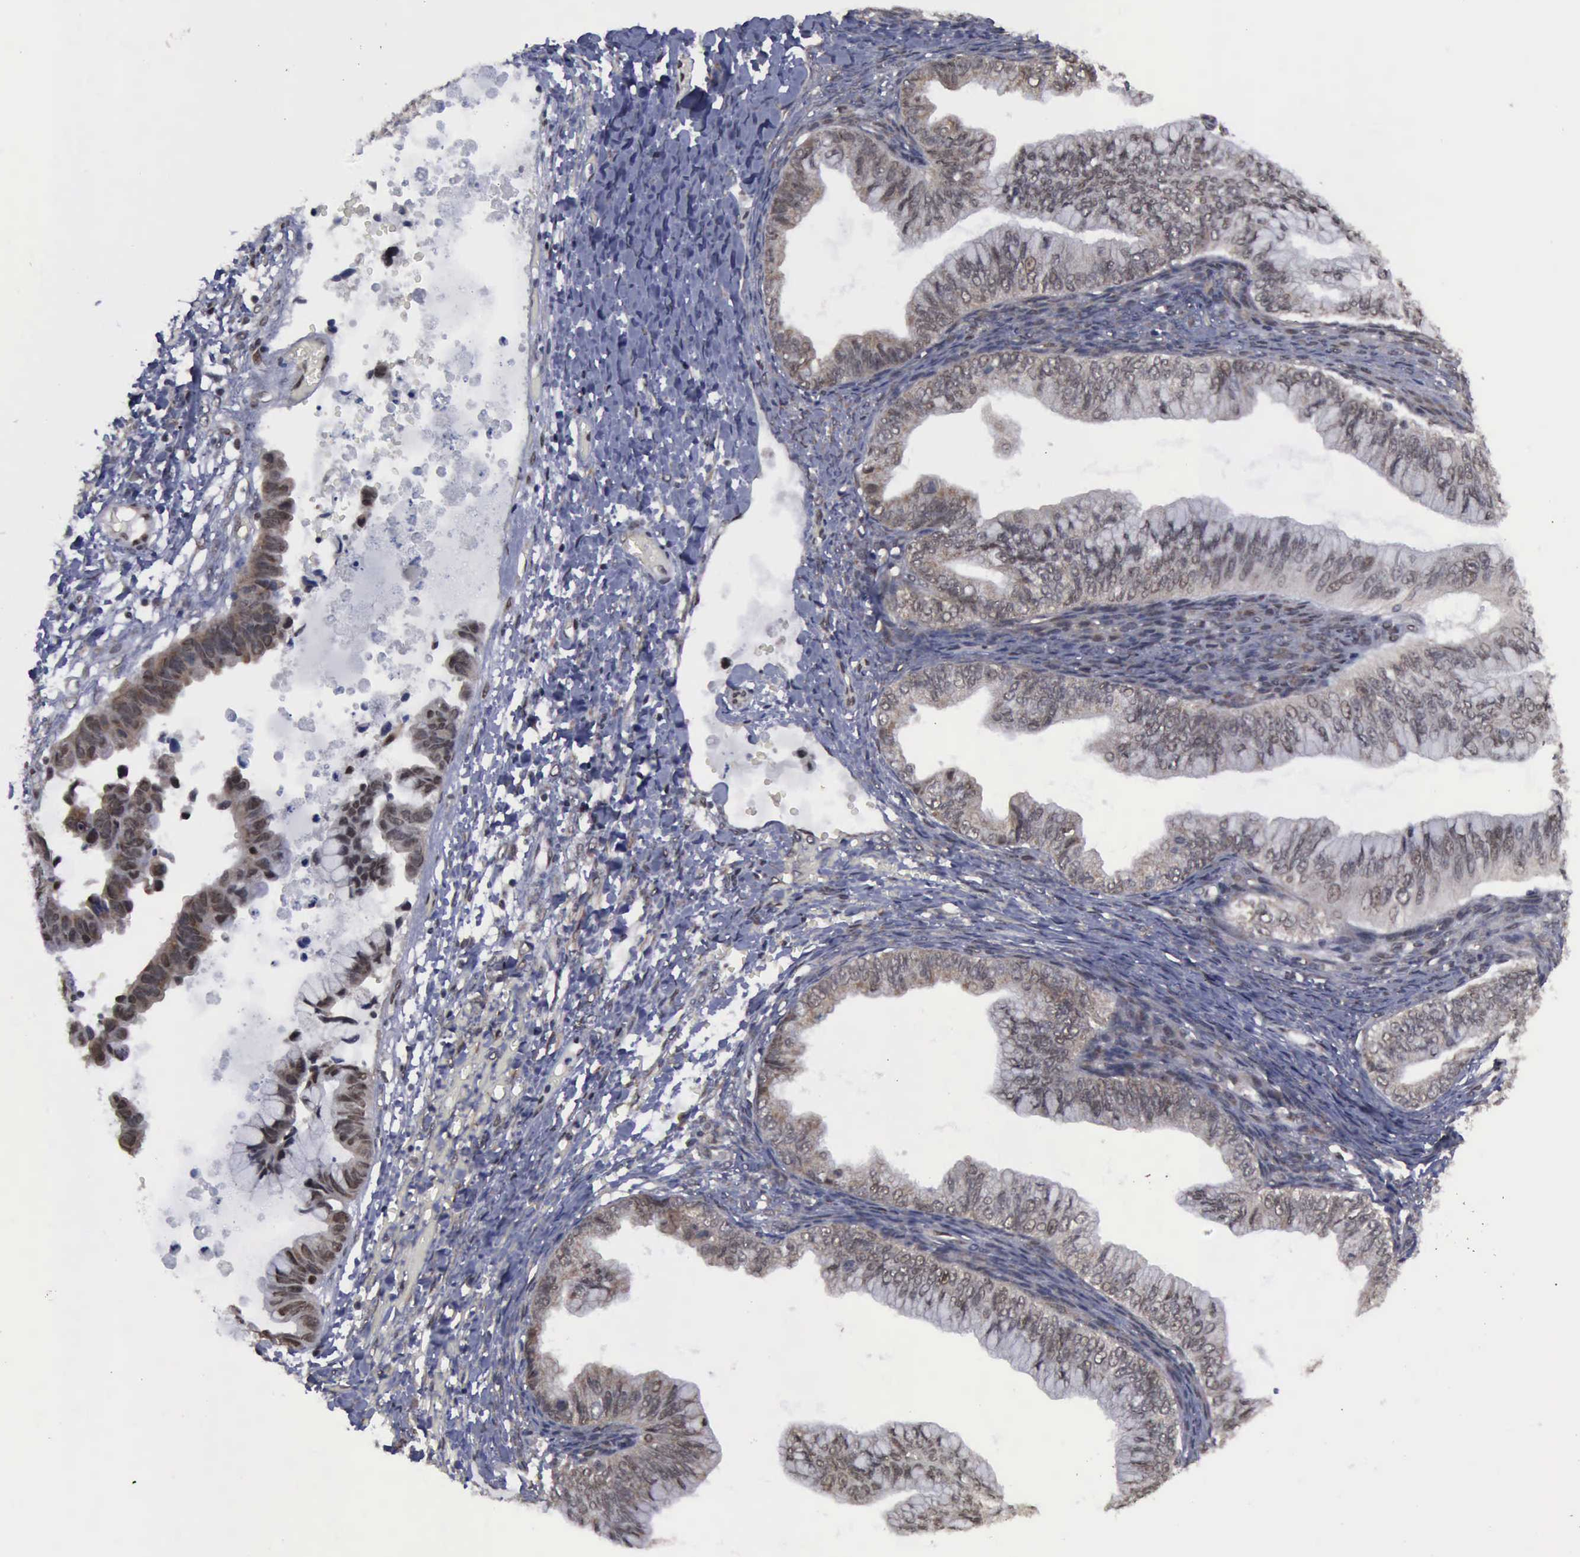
{"staining": {"intensity": "weak", "quantity": ">75%", "location": "cytoplasmic/membranous,nuclear"}, "tissue": "ovarian cancer", "cell_type": "Tumor cells", "image_type": "cancer", "snomed": [{"axis": "morphology", "description": "Cystadenocarcinoma, mucinous, NOS"}, {"axis": "topography", "description": "Ovary"}], "caption": "DAB (3,3'-diaminobenzidine) immunohistochemical staining of ovarian cancer (mucinous cystadenocarcinoma) reveals weak cytoplasmic/membranous and nuclear protein expression in about >75% of tumor cells.", "gene": "RTCB", "patient": {"sex": "female", "age": 36}}